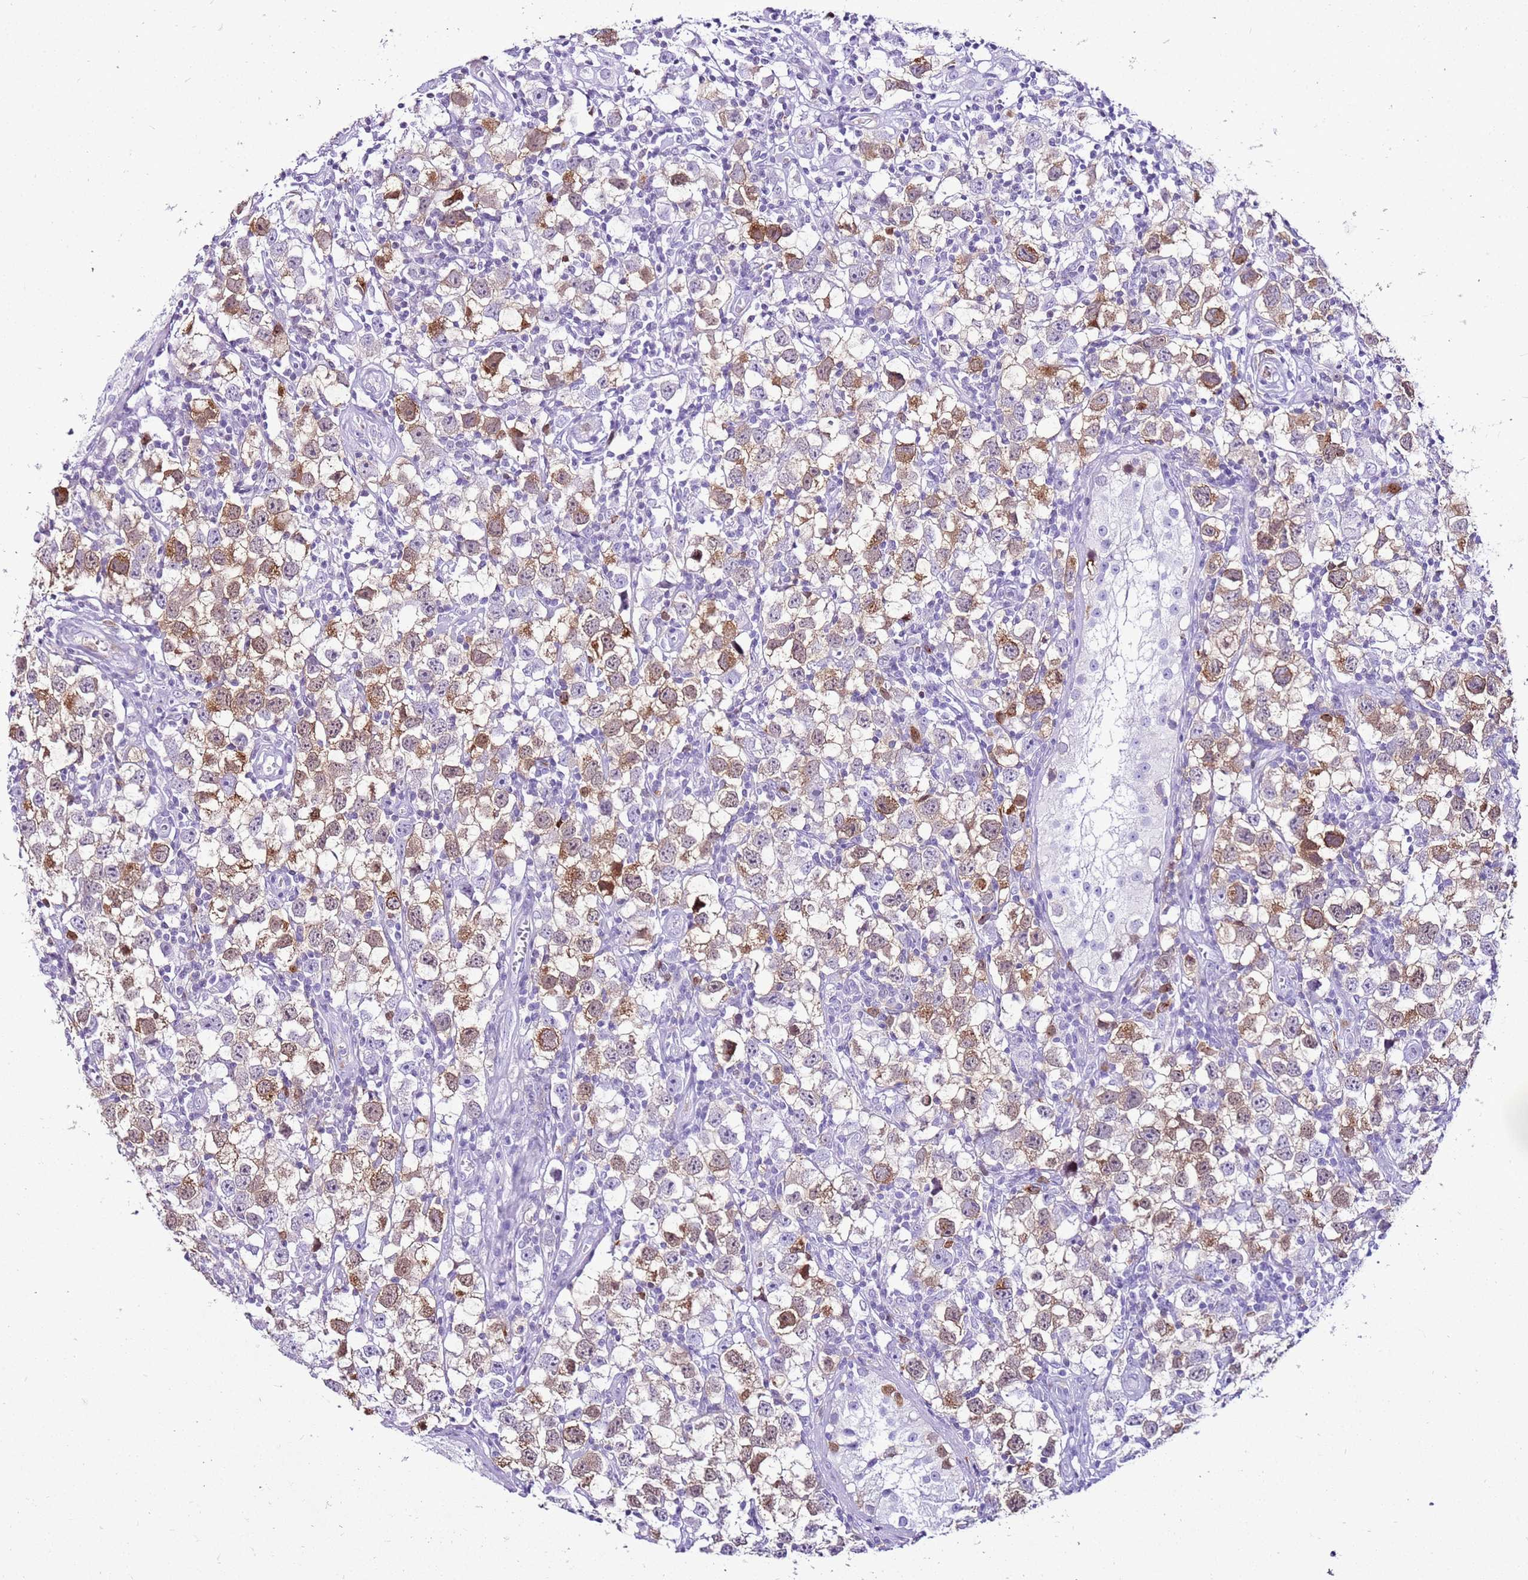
{"staining": {"intensity": "moderate", "quantity": "25%-75%", "location": "cytoplasmic/membranous"}, "tissue": "testis cancer", "cell_type": "Tumor cells", "image_type": "cancer", "snomed": [{"axis": "morphology", "description": "Seminoma, NOS"}, {"axis": "morphology", "description": "Carcinoma, Embryonal, NOS"}, {"axis": "topography", "description": "Testis"}], "caption": "Testis cancer was stained to show a protein in brown. There is medium levels of moderate cytoplasmic/membranous expression in approximately 25%-75% of tumor cells.", "gene": "SPC25", "patient": {"sex": "male", "age": 29}}